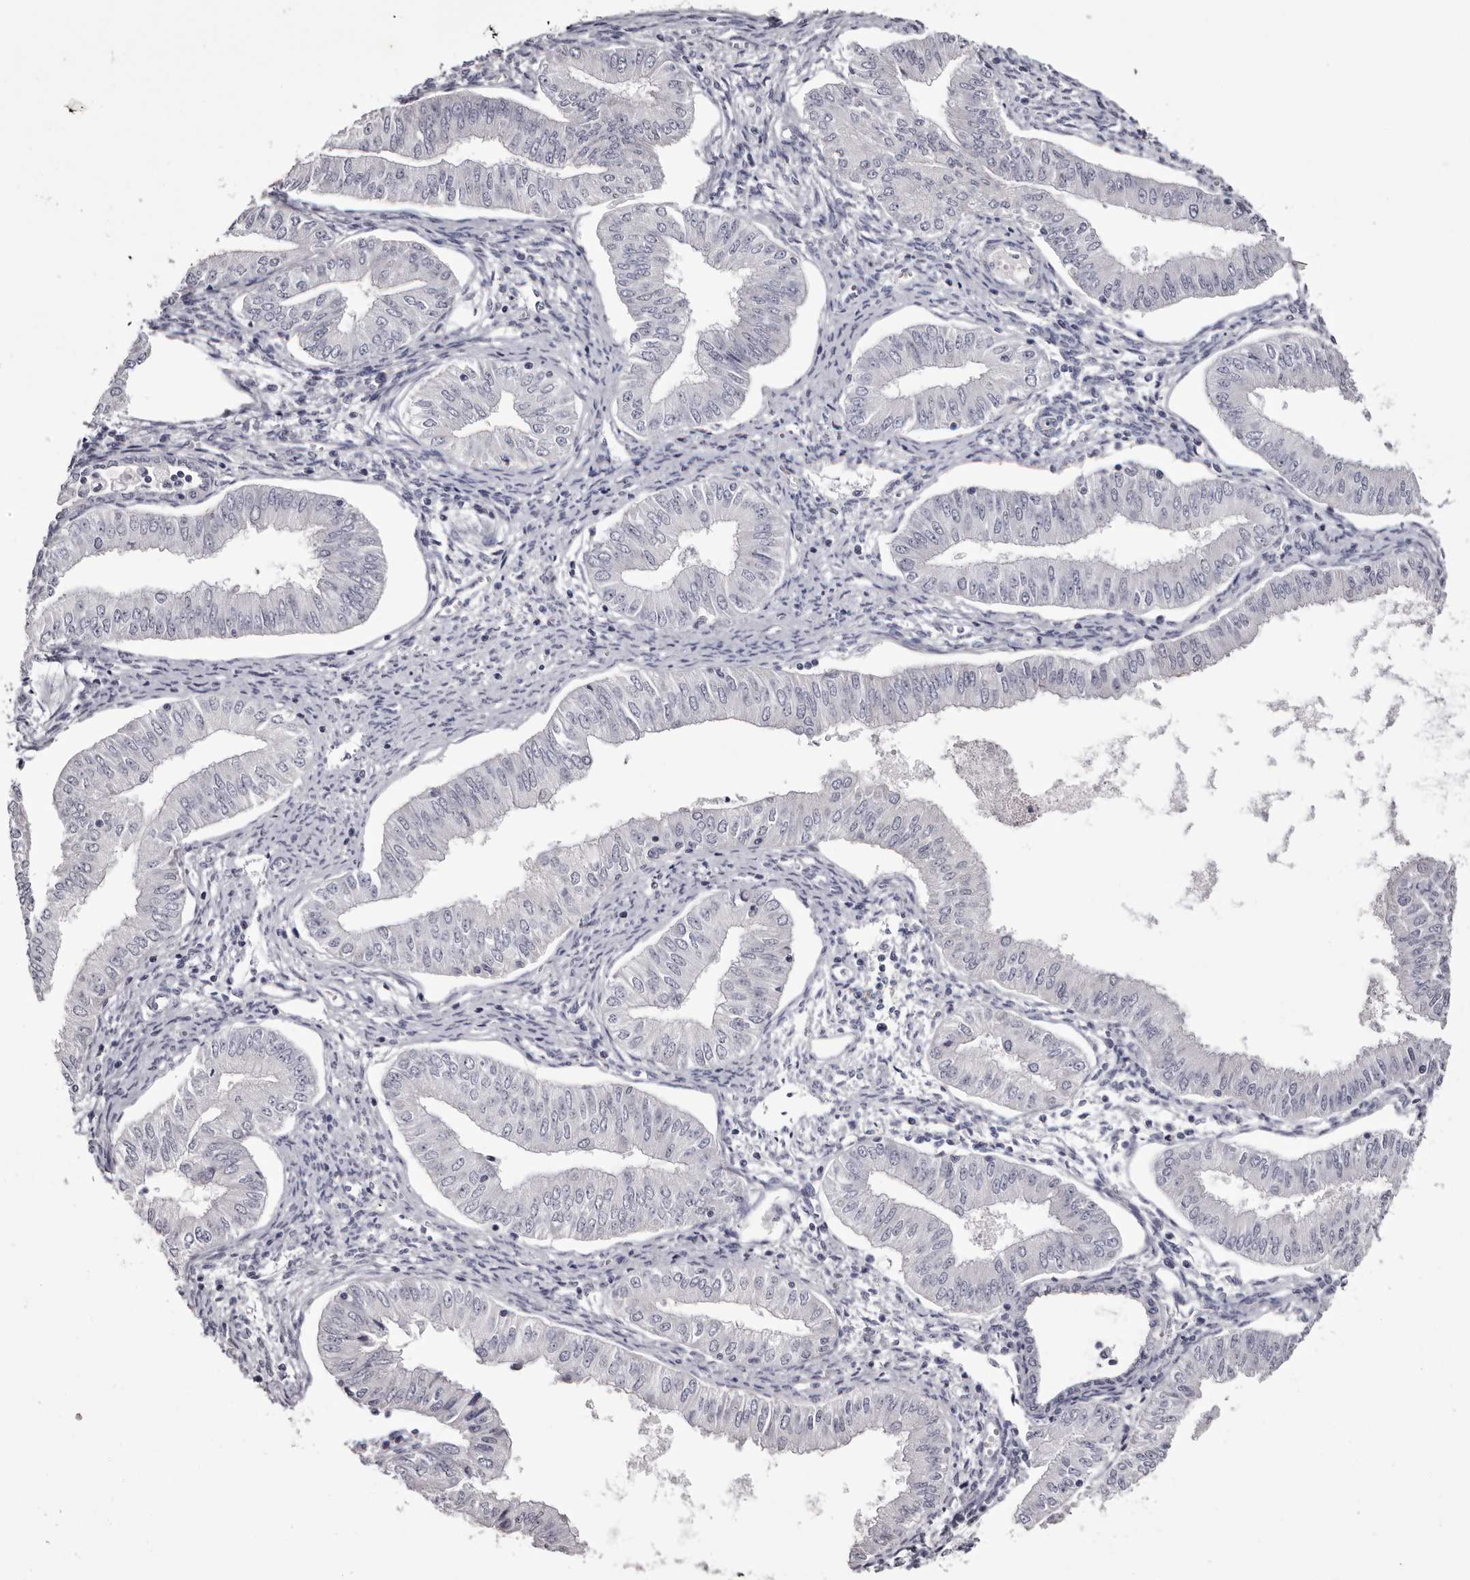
{"staining": {"intensity": "negative", "quantity": "none", "location": "none"}, "tissue": "endometrial cancer", "cell_type": "Tumor cells", "image_type": "cancer", "snomed": [{"axis": "morphology", "description": "Normal tissue, NOS"}, {"axis": "morphology", "description": "Adenocarcinoma, NOS"}, {"axis": "topography", "description": "Endometrium"}], "caption": "An image of endometrial cancer stained for a protein reveals no brown staining in tumor cells.", "gene": "CA6", "patient": {"sex": "female", "age": 53}}